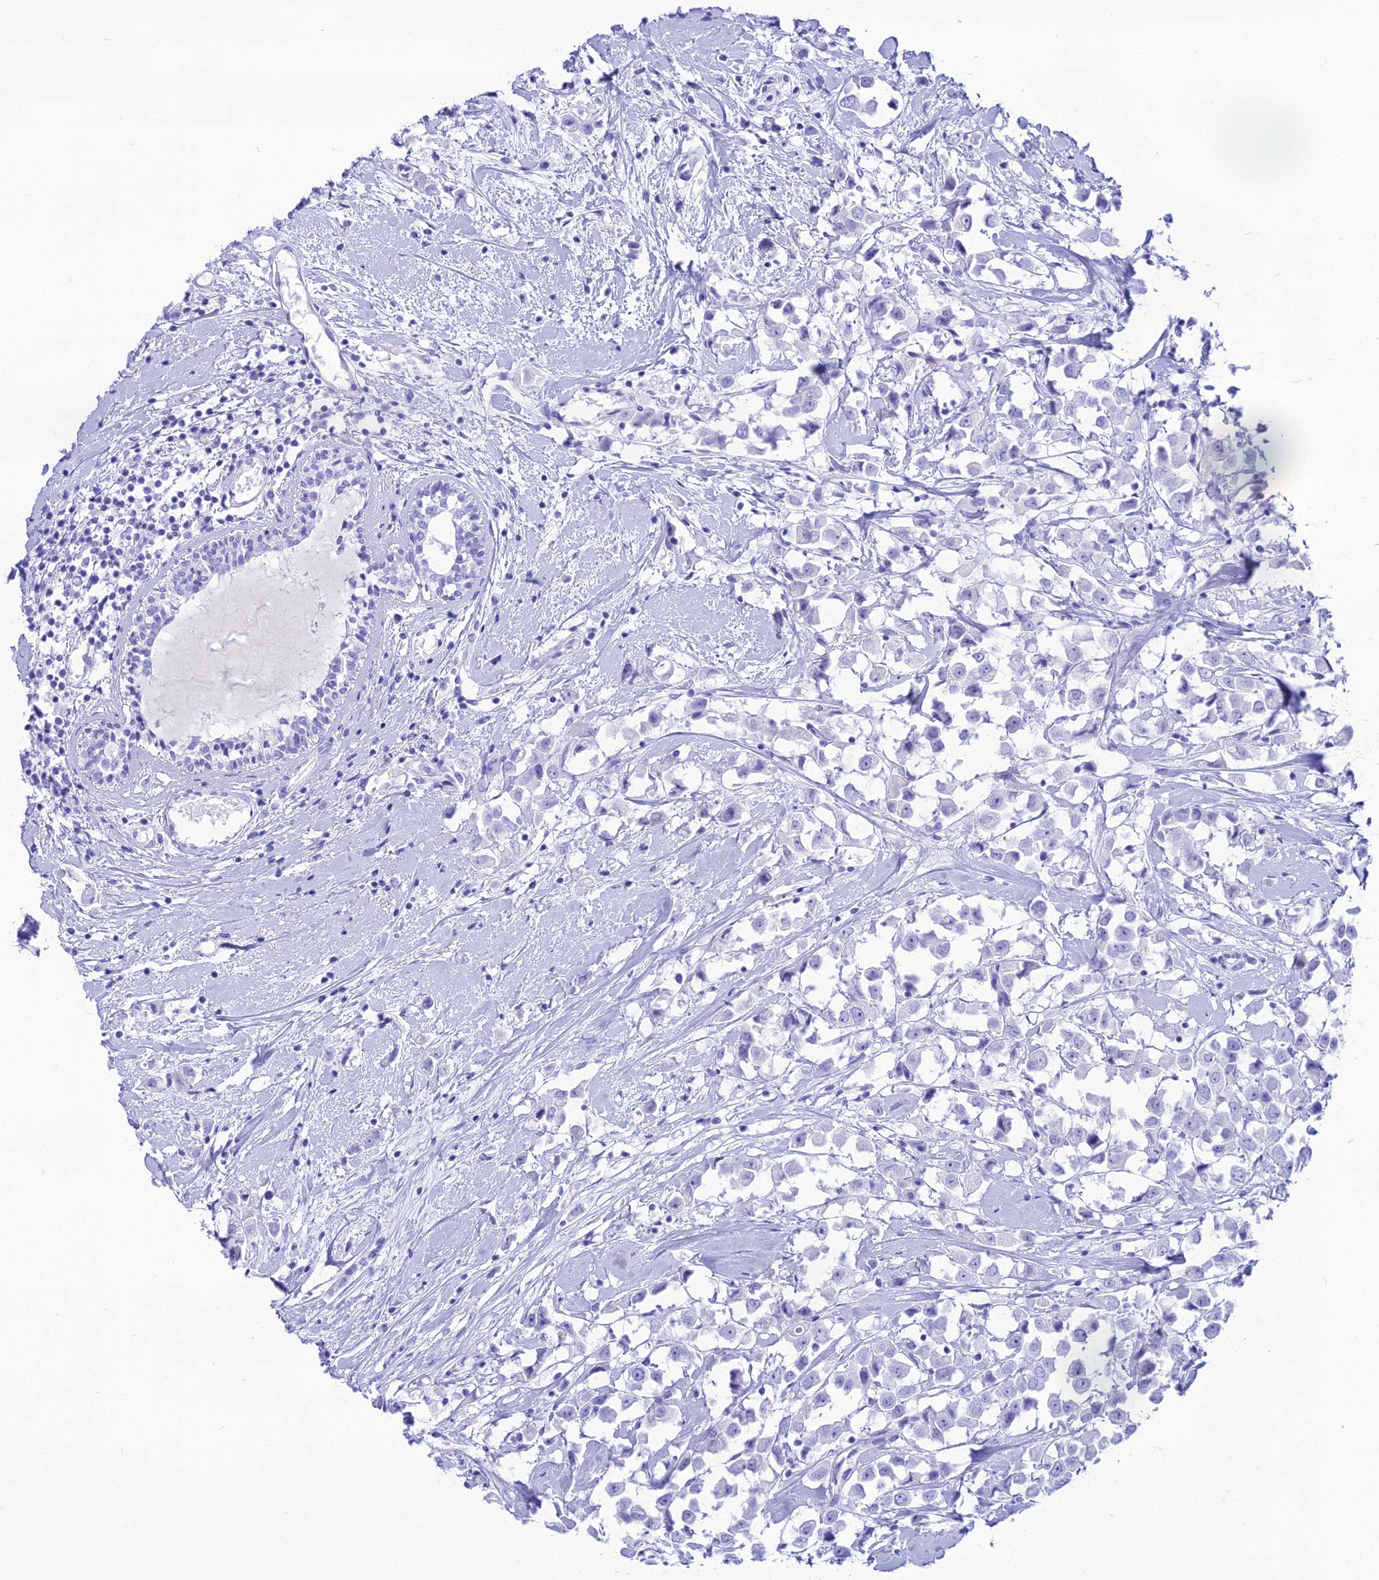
{"staining": {"intensity": "negative", "quantity": "none", "location": "none"}, "tissue": "breast cancer", "cell_type": "Tumor cells", "image_type": "cancer", "snomed": [{"axis": "morphology", "description": "Duct carcinoma"}, {"axis": "topography", "description": "Breast"}], "caption": "Tumor cells are negative for brown protein staining in breast infiltrating ductal carcinoma.", "gene": "PNMA5", "patient": {"sex": "female", "age": 61}}